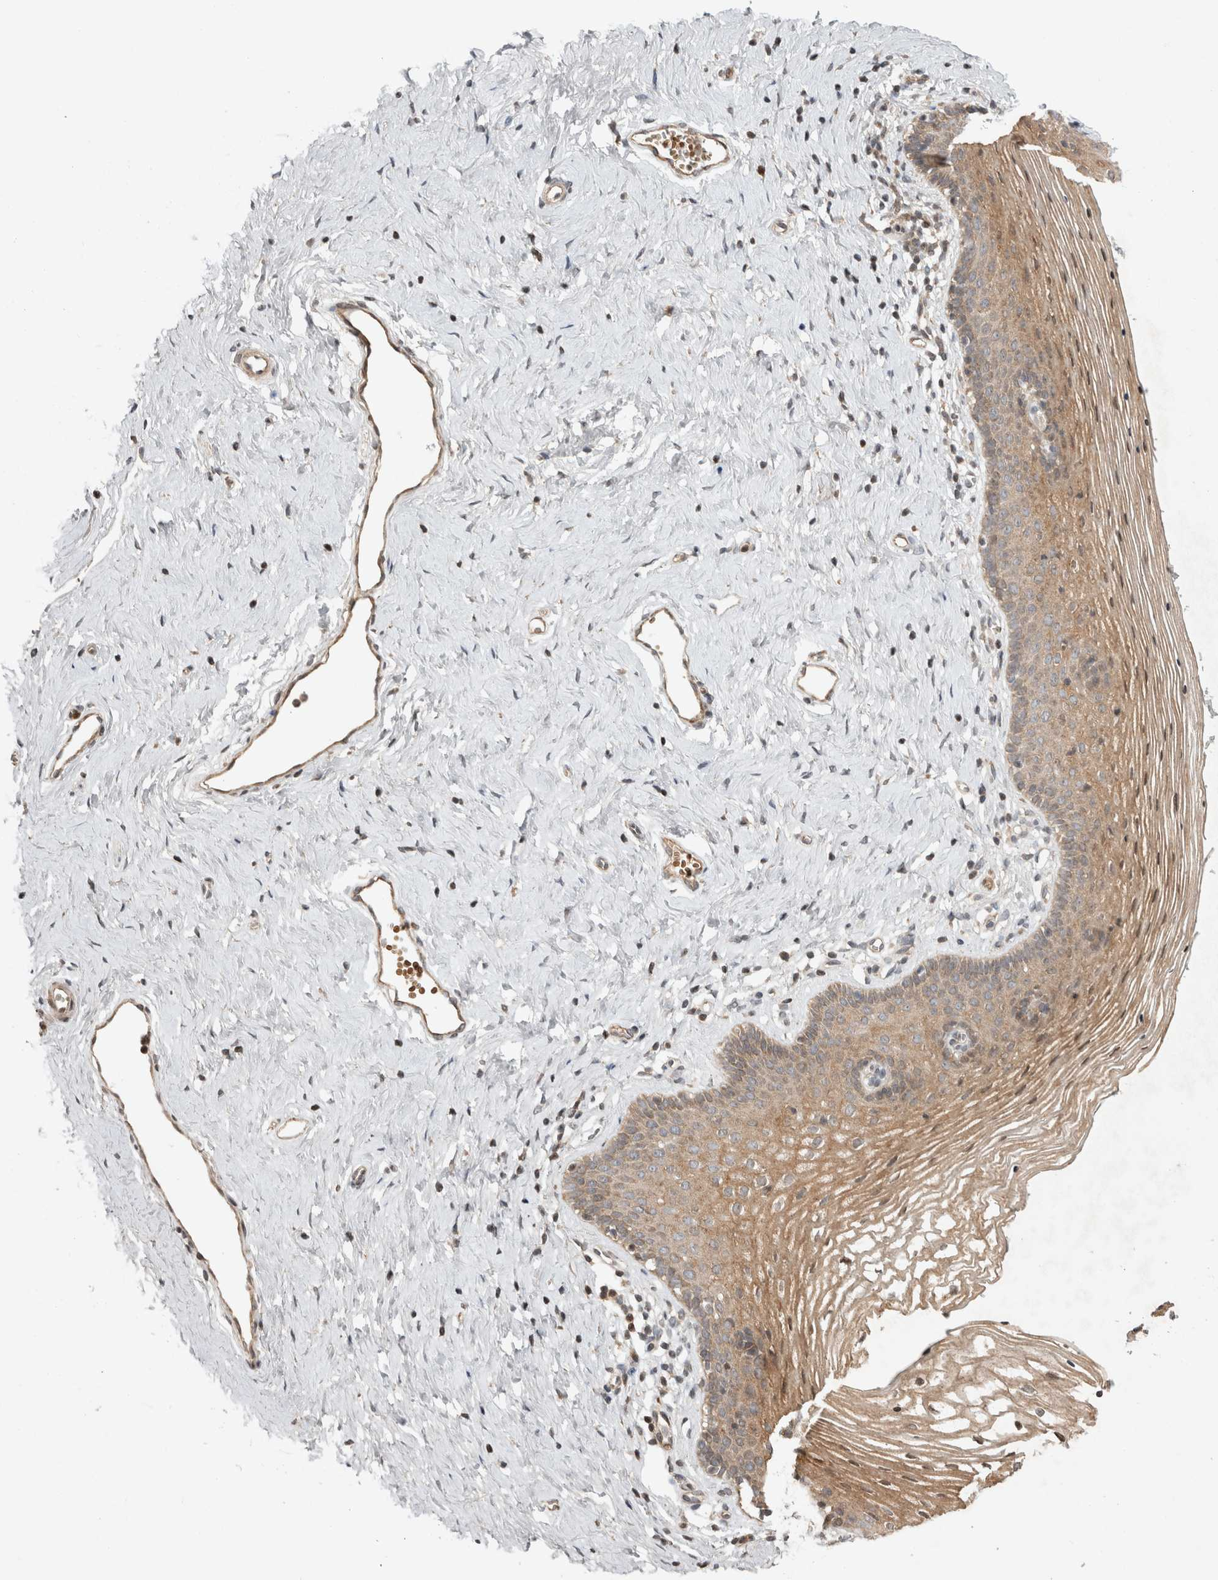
{"staining": {"intensity": "moderate", "quantity": ">75%", "location": "cytoplasmic/membranous"}, "tissue": "vagina", "cell_type": "Squamous epithelial cells", "image_type": "normal", "snomed": [{"axis": "morphology", "description": "Normal tissue, NOS"}, {"axis": "topography", "description": "Vagina"}], "caption": "Squamous epithelial cells display moderate cytoplasmic/membranous positivity in about >75% of cells in unremarkable vagina.", "gene": "EIF2AK1", "patient": {"sex": "female", "age": 32}}